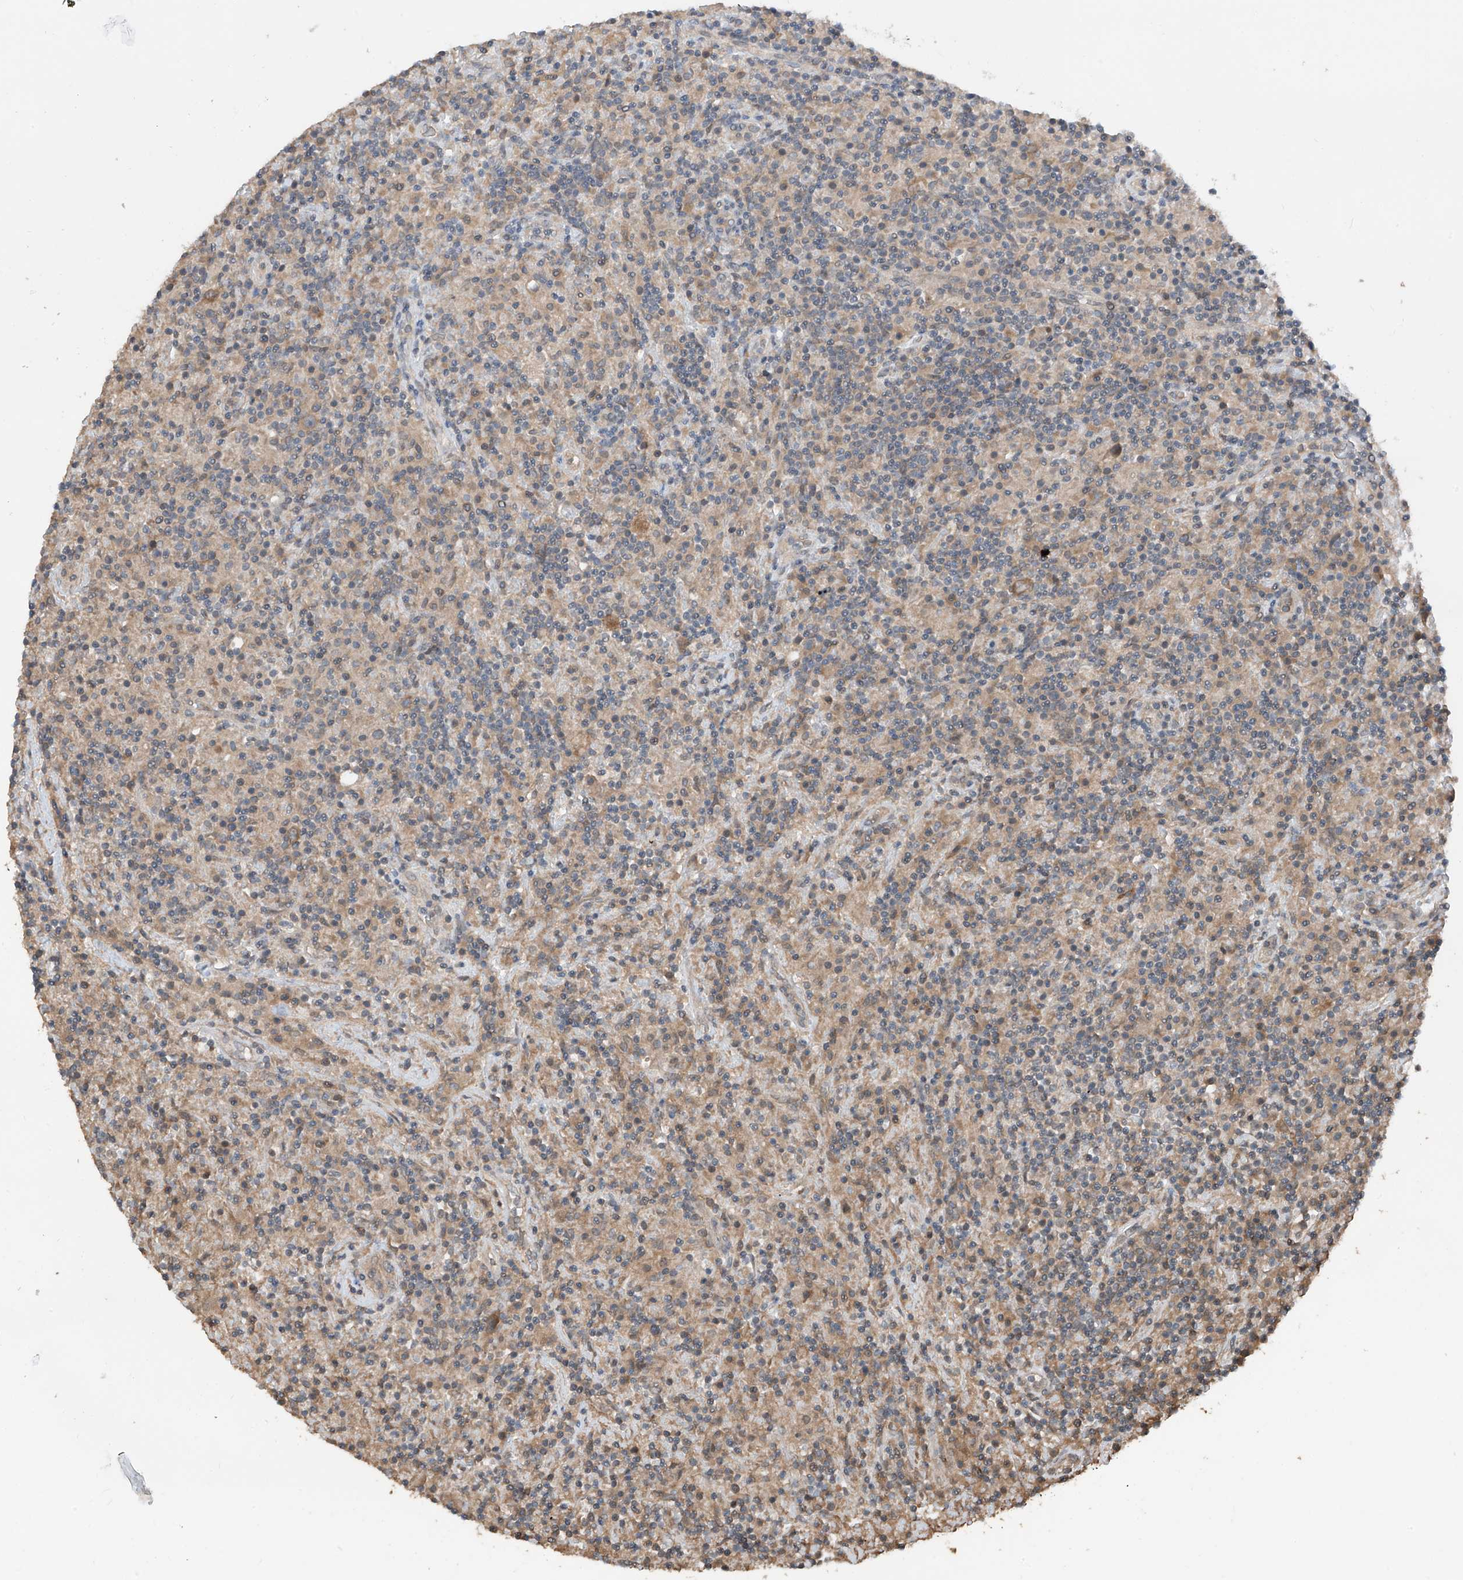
{"staining": {"intensity": "moderate", "quantity": "25%-75%", "location": "cytoplasmic/membranous"}, "tissue": "lymphoma", "cell_type": "Tumor cells", "image_type": "cancer", "snomed": [{"axis": "morphology", "description": "Hodgkin's disease, NOS"}, {"axis": "topography", "description": "Lymph node"}], "caption": "Human lymphoma stained with a brown dye displays moderate cytoplasmic/membranous positive positivity in approximately 25%-75% of tumor cells.", "gene": "RPAIN", "patient": {"sex": "male", "age": 70}}